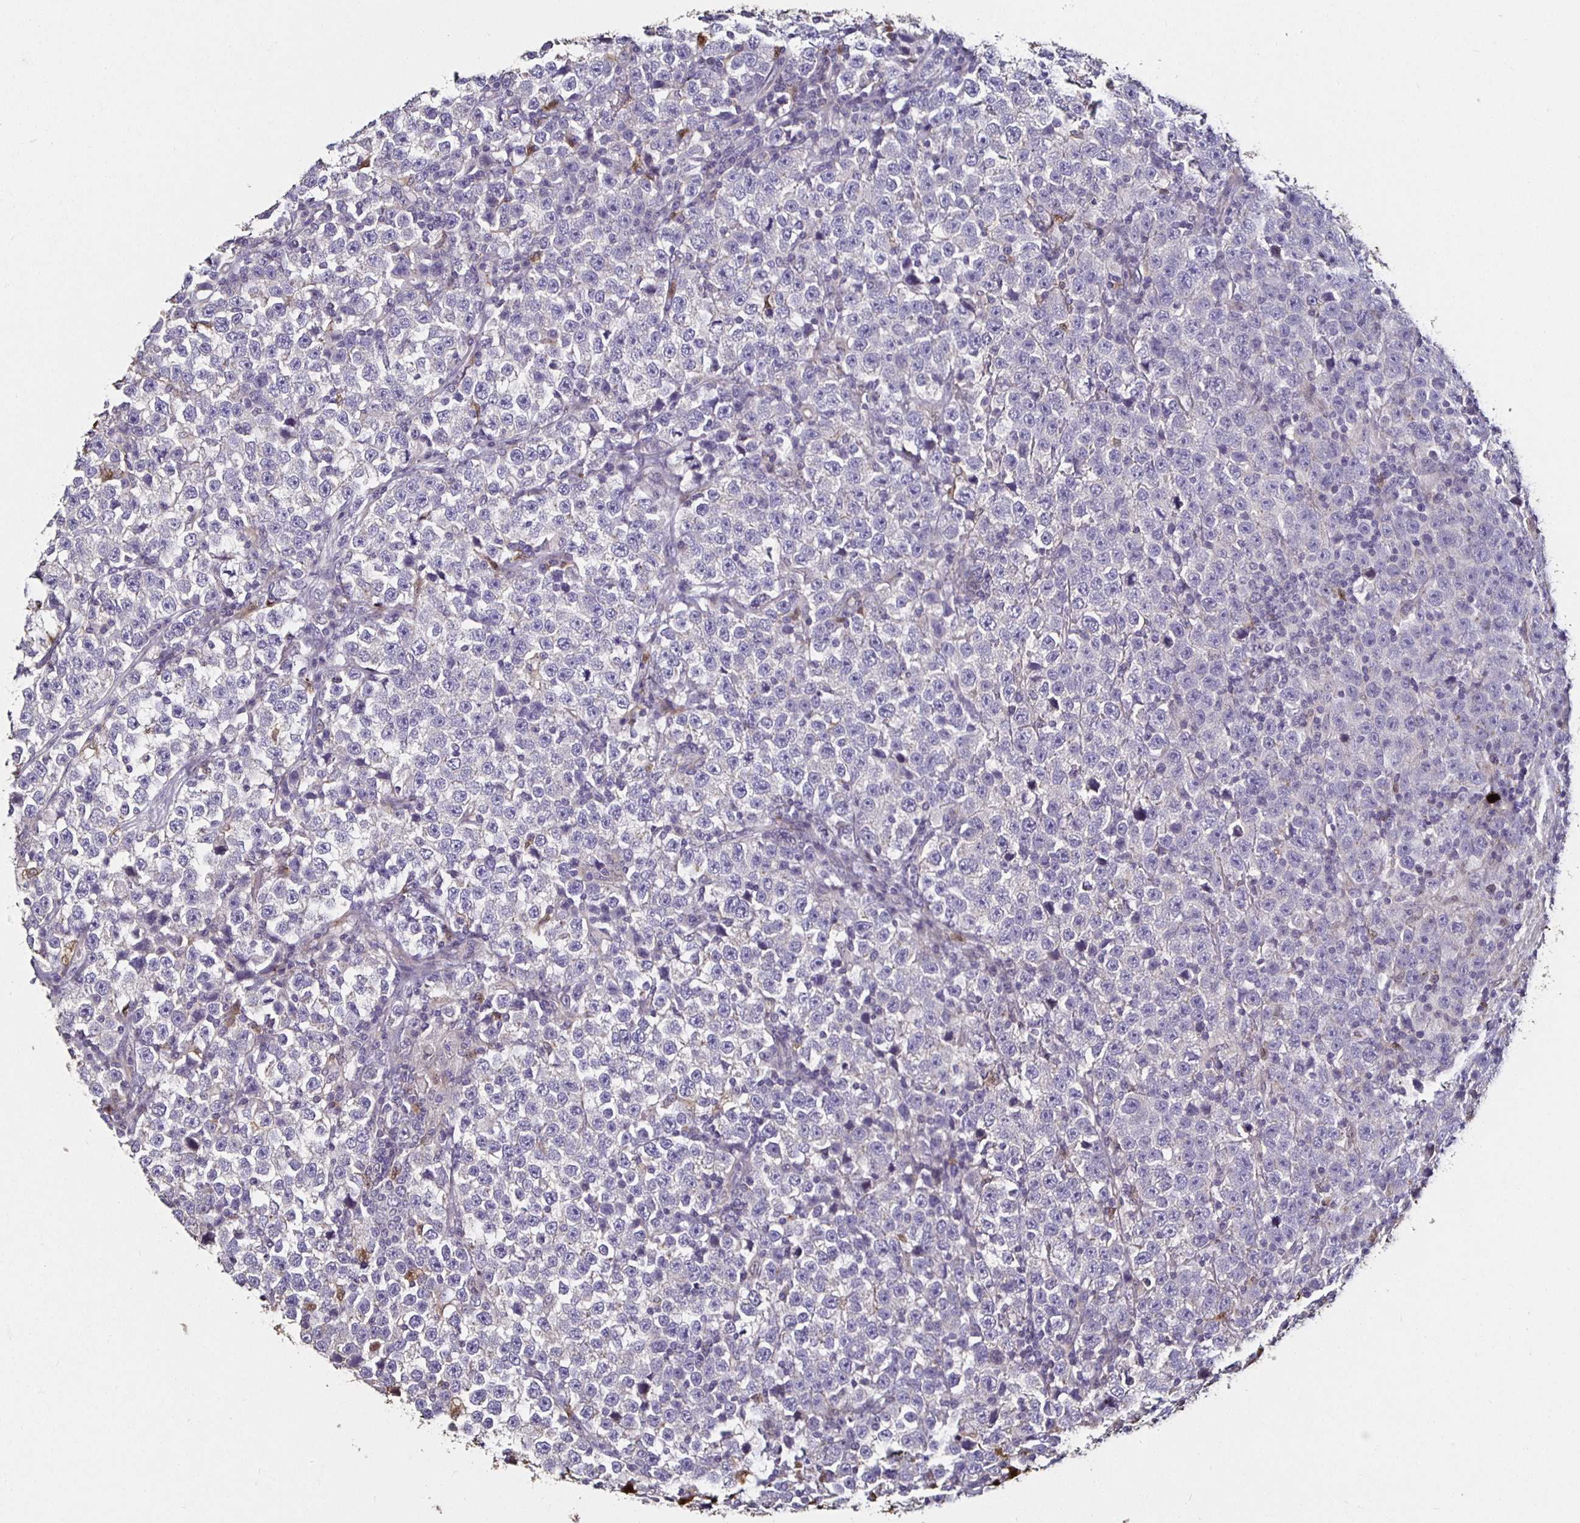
{"staining": {"intensity": "negative", "quantity": "none", "location": "none"}, "tissue": "testis cancer", "cell_type": "Tumor cells", "image_type": "cancer", "snomed": [{"axis": "morphology", "description": "Seminoma, NOS"}, {"axis": "topography", "description": "Testis"}], "caption": "Immunohistochemistry (IHC) histopathology image of neoplastic tissue: testis seminoma stained with DAB (3,3'-diaminobenzidine) shows no significant protein positivity in tumor cells. The staining was performed using DAB (3,3'-diaminobenzidine) to visualize the protein expression in brown, while the nuclei were stained in blue with hematoxylin (Magnification: 20x).", "gene": "TLR4", "patient": {"sex": "male", "age": 43}}